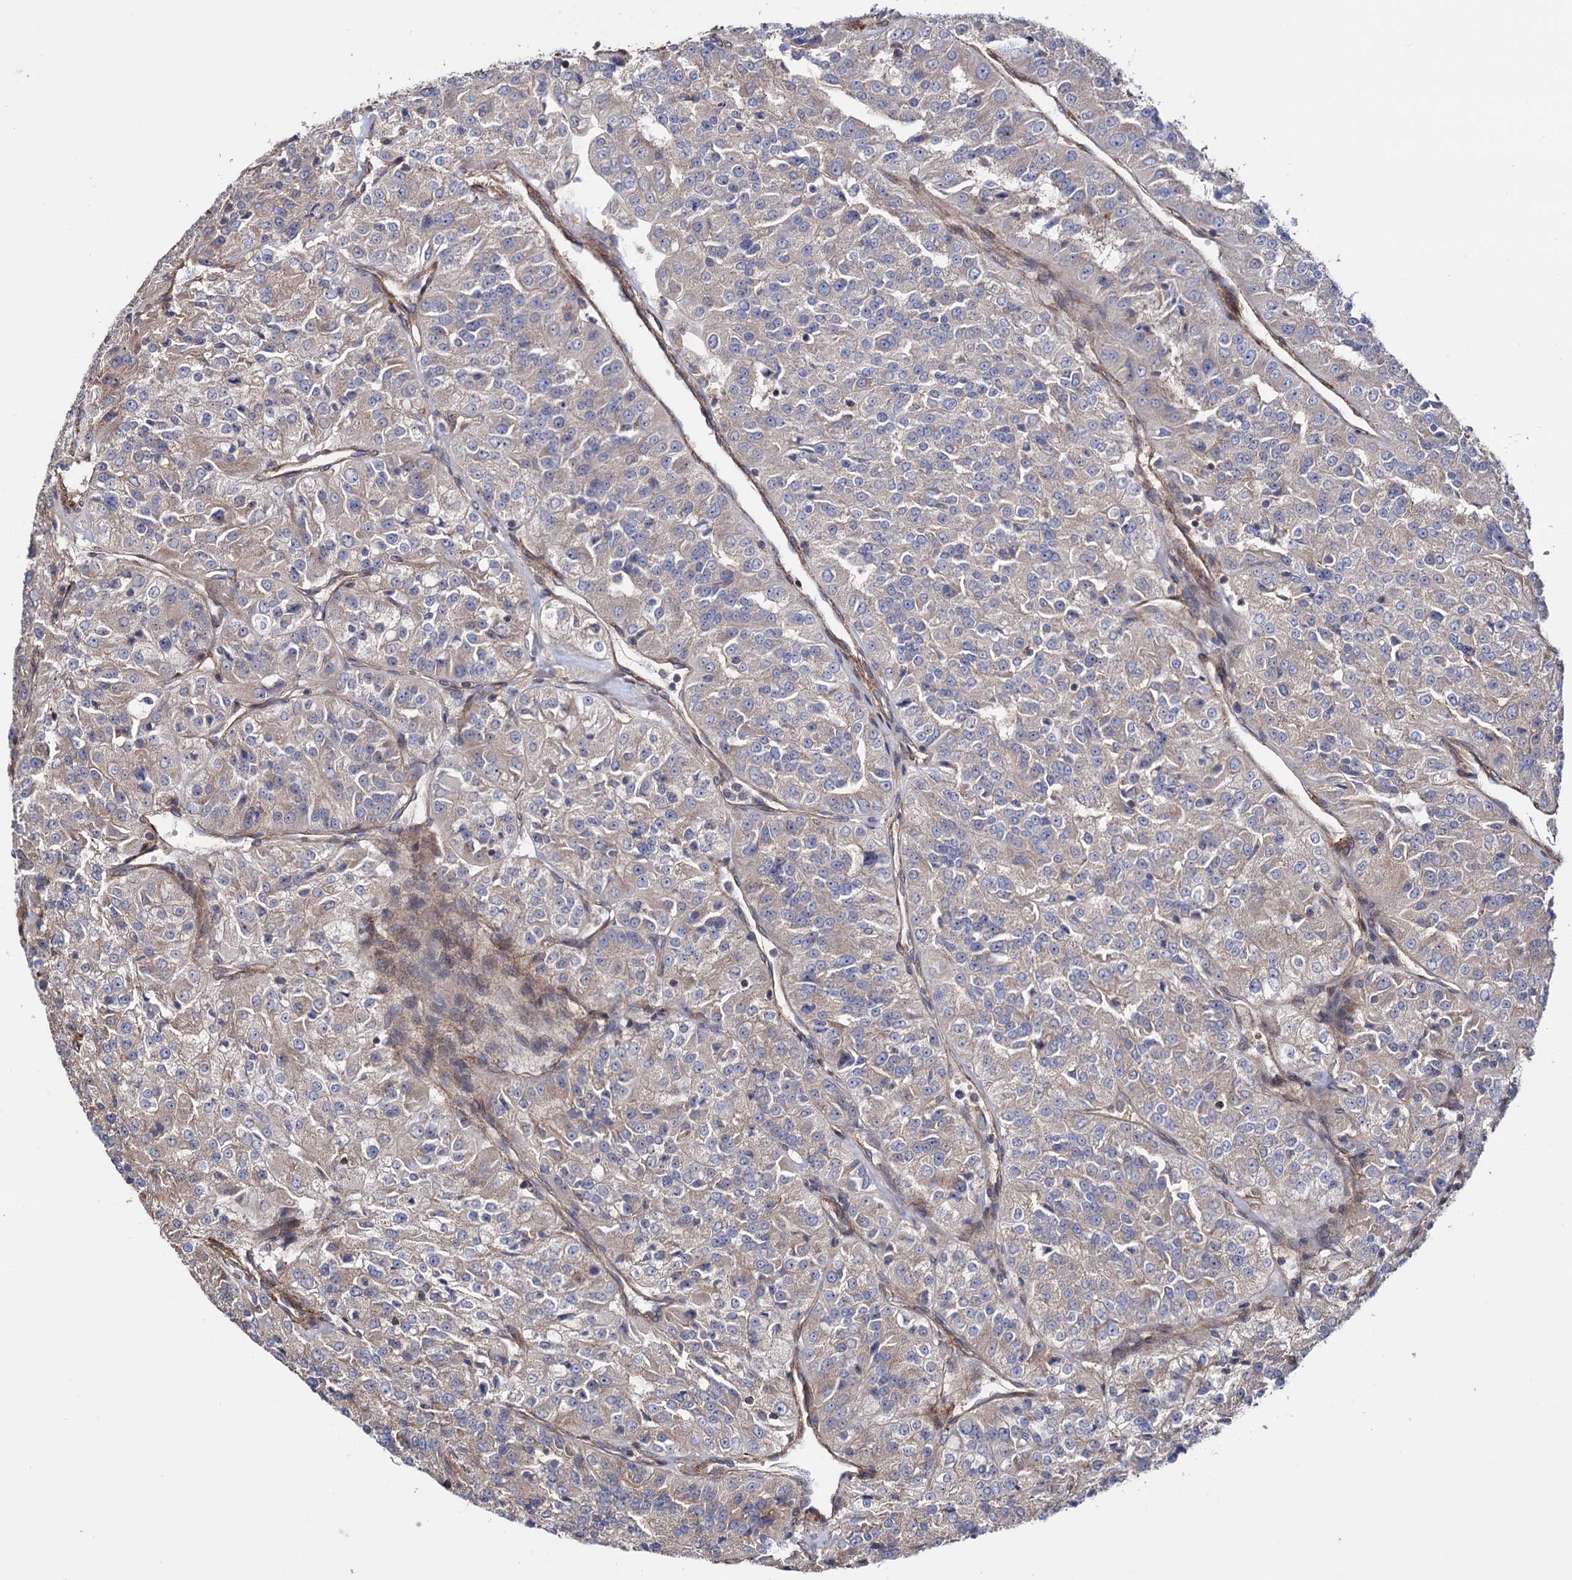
{"staining": {"intensity": "negative", "quantity": "none", "location": "none"}, "tissue": "renal cancer", "cell_type": "Tumor cells", "image_type": "cancer", "snomed": [{"axis": "morphology", "description": "Adenocarcinoma, NOS"}, {"axis": "topography", "description": "Kidney"}], "caption": "Human renal cancer (adenocarcinoma) stained for a protein using immunohistochemistry (IHC) shows no staining in tumor cells.", "gene": "FERMT2", "patient": {"sex": "female", "age": 63}}